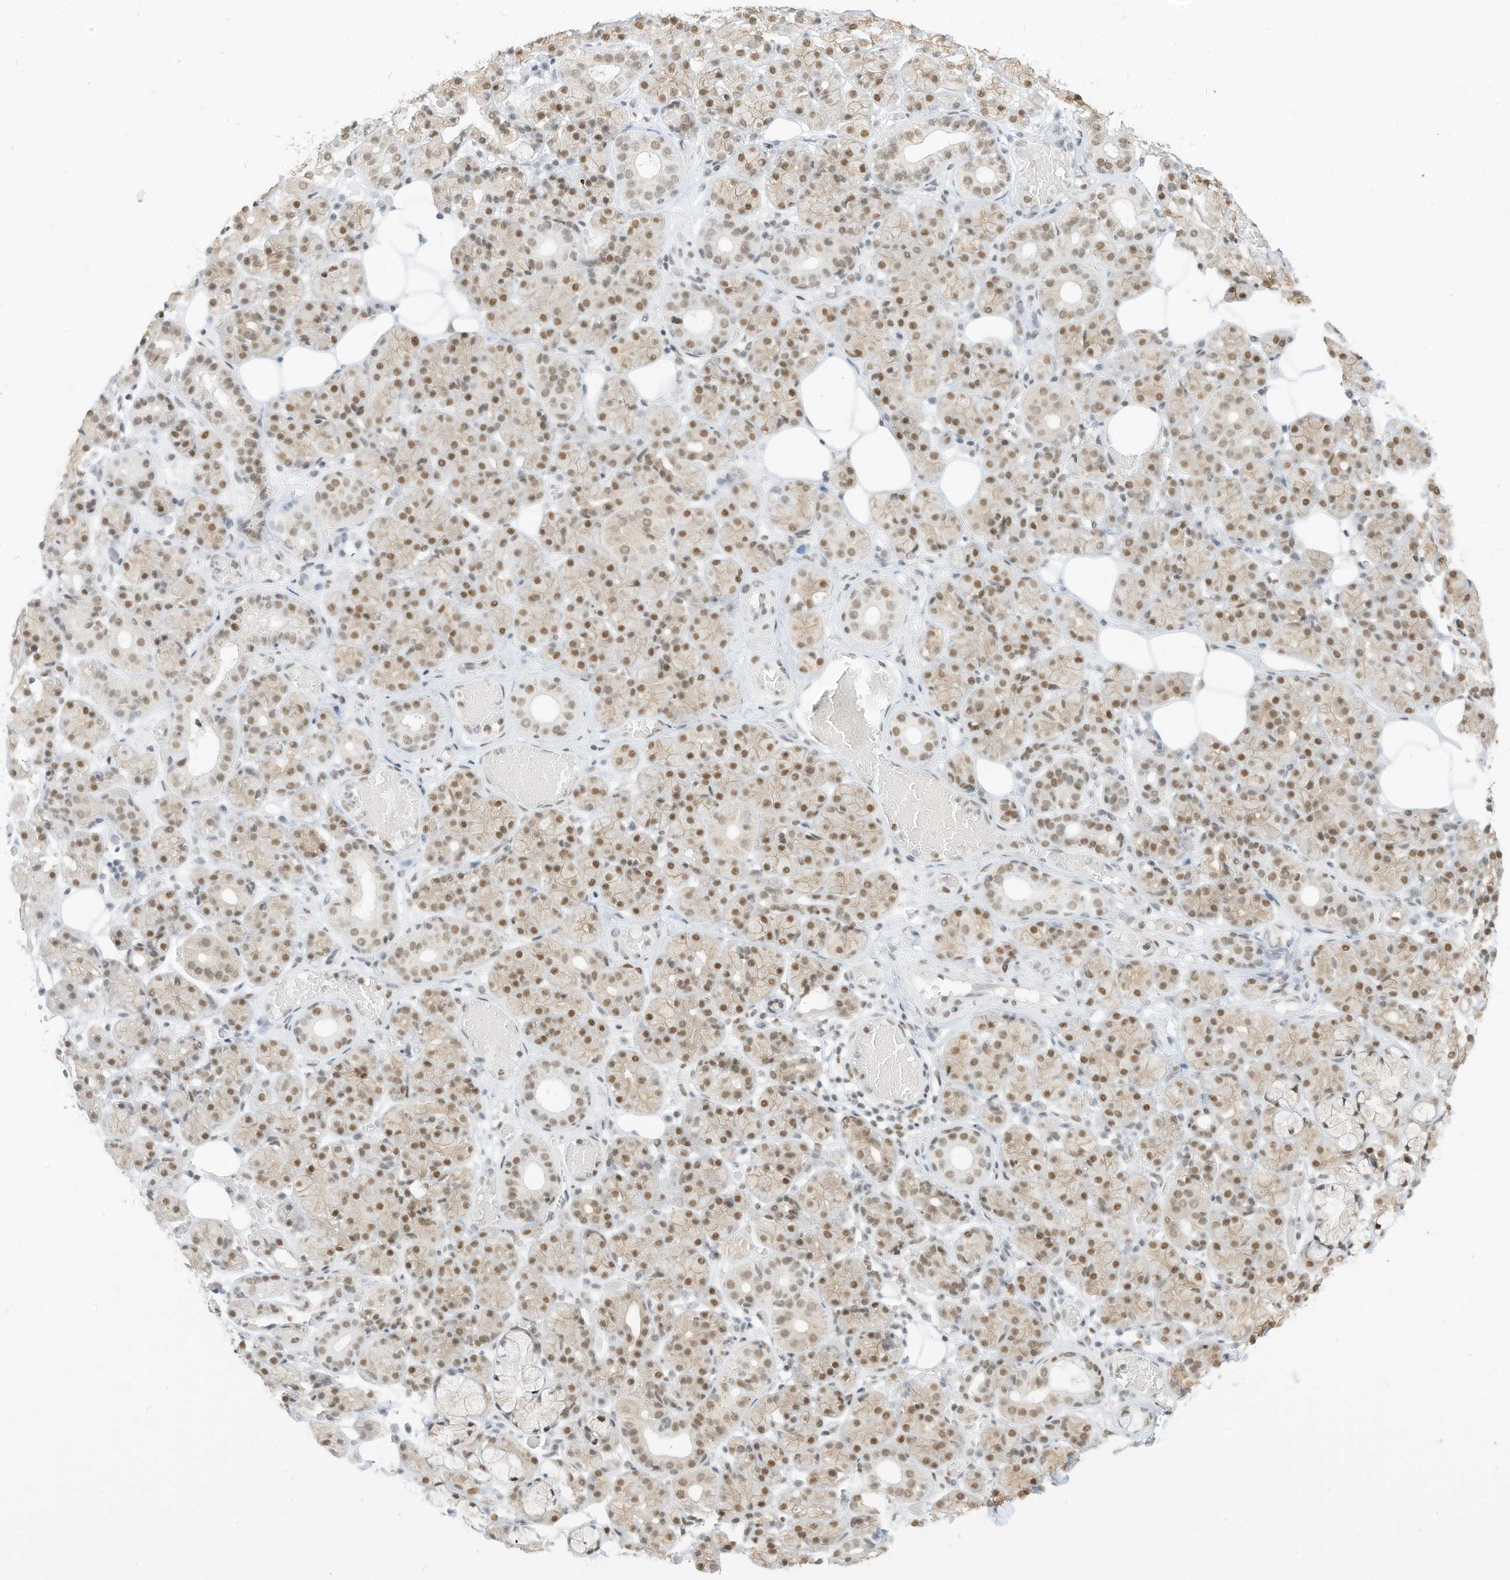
{"staining": {"intensity": "moderate", "quantity": ">75%", "location": "nuclear"}, "tissue": "salivary gland", "cell_type": "Glandular cells", "image_type": "normal", "snomed": [{"axis": "morphology", "description": "Normal tissue, NOS"}, {"axis": "topography", "description": "Salivary gland"}], "caption": "Glandular cells demonstrate moderate nuclear positivity in about >75% of cells in normal salivary gland. (Brightfield microscopy of DAB IHC at high magnification).", "gene": "SMARCA2", "patient": {"sex": "male", "age": 63}}